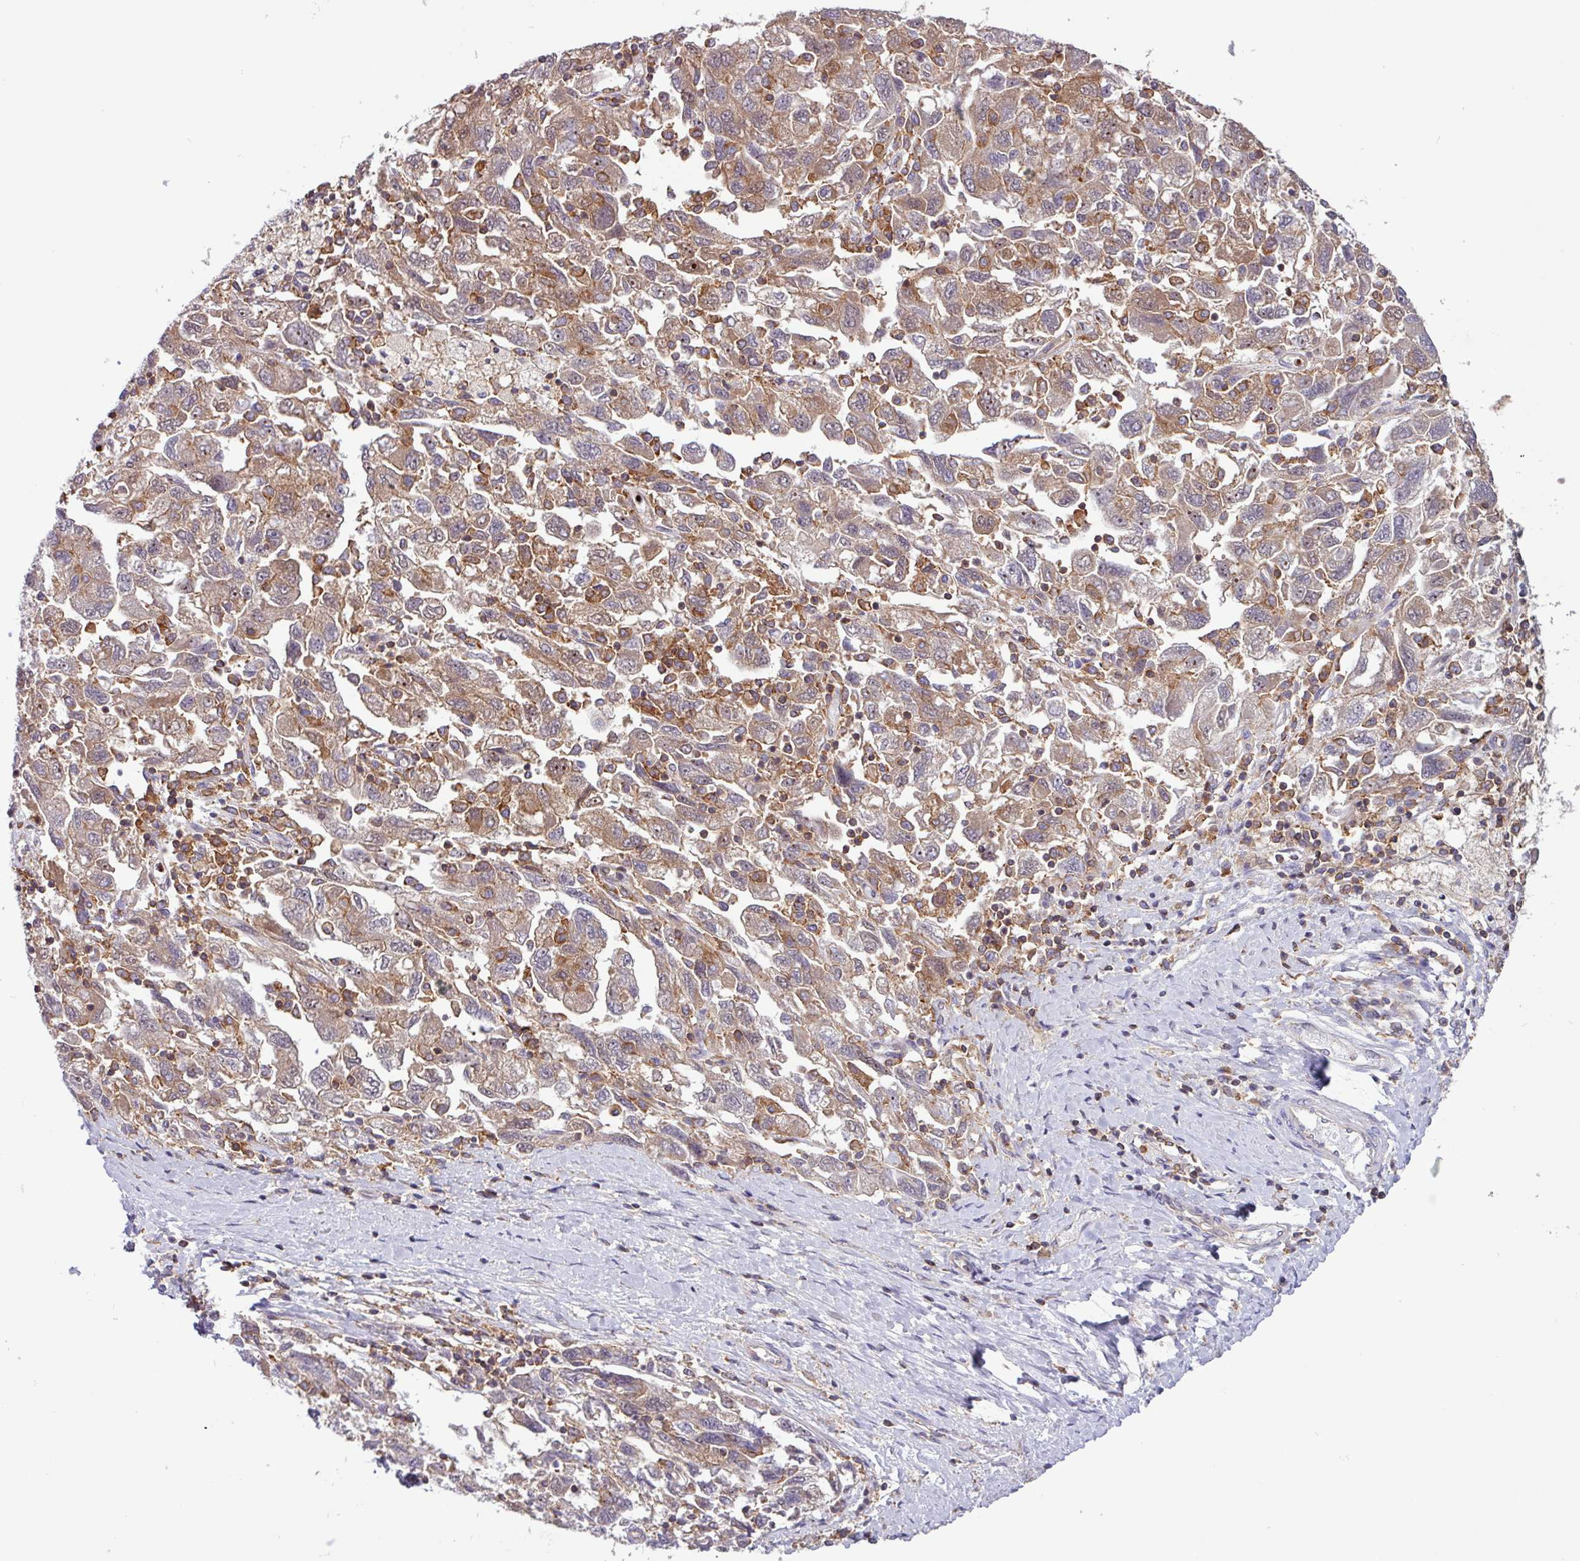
{"staining": {"intensity": "weak", "quantity": "25%-75%", "location": "cytoplasmic/membranous"}, "tissue": "ovarian cancer", "cell_type": "Tumor cells", "image_type": "cancer", "snomed": [{"axis": "morphology", "description": "Carcinoma, NOS"}, {"axis": "morphology", "description": "Cystadenocarcinoma, serous, NOS"}, {"axis": "topography", "description": "Ovary"}], "caption": "A micrograph showing weak cytoplasmic/membranous positivity in about 25%-75% of tumor cells in ovarian cancer, as visualized by brown immunohistochemical staining.", "gene": "ACTR3", "patient": {"sex": "female", "age": 69}}